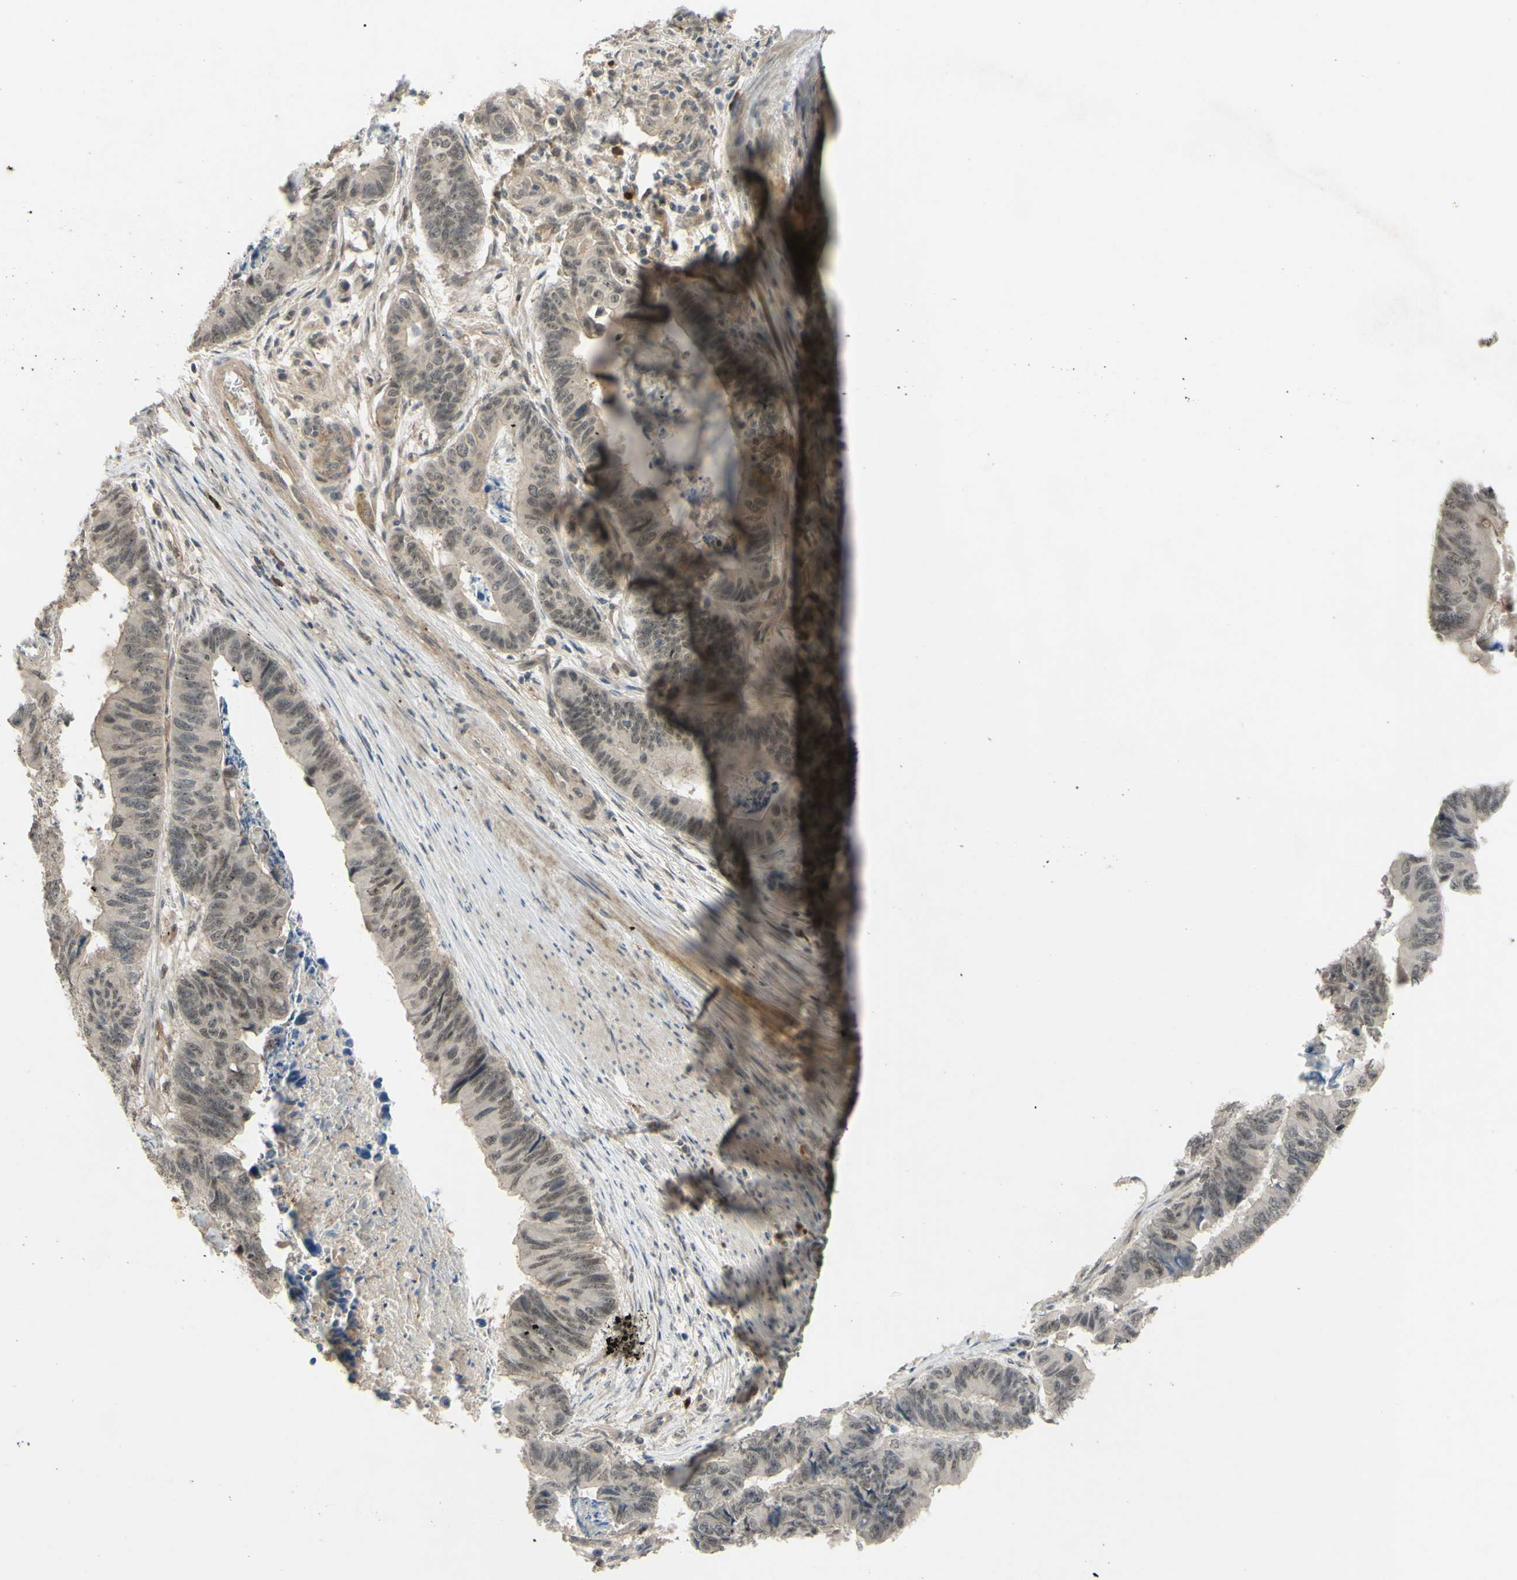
{"staining": {"intensity": "weak", "quantity": ">75%", "location": "cytoplasmic/membranous,nuclear"}, "tissue": "stomach cancer", "cell_type": "Tumor cells", "image_type": "cancer", "snomed": [{"axis": "morphology", "description": "Adenocarcinoma, NOS"}, {"axis": "topography", "description": "Stomach, lower"}], "caption": "Protein expression by immunohistochemistry demonstrates weak cytoplasmic/membranous and nuclear staining in approximately >75% of tumor cells in stomach adenocarcinoma. (DAB = brown stain, brightfield microscopy at high magnification).", "gene": "ALK", "patient": {"sex": "male", "age": 77}}